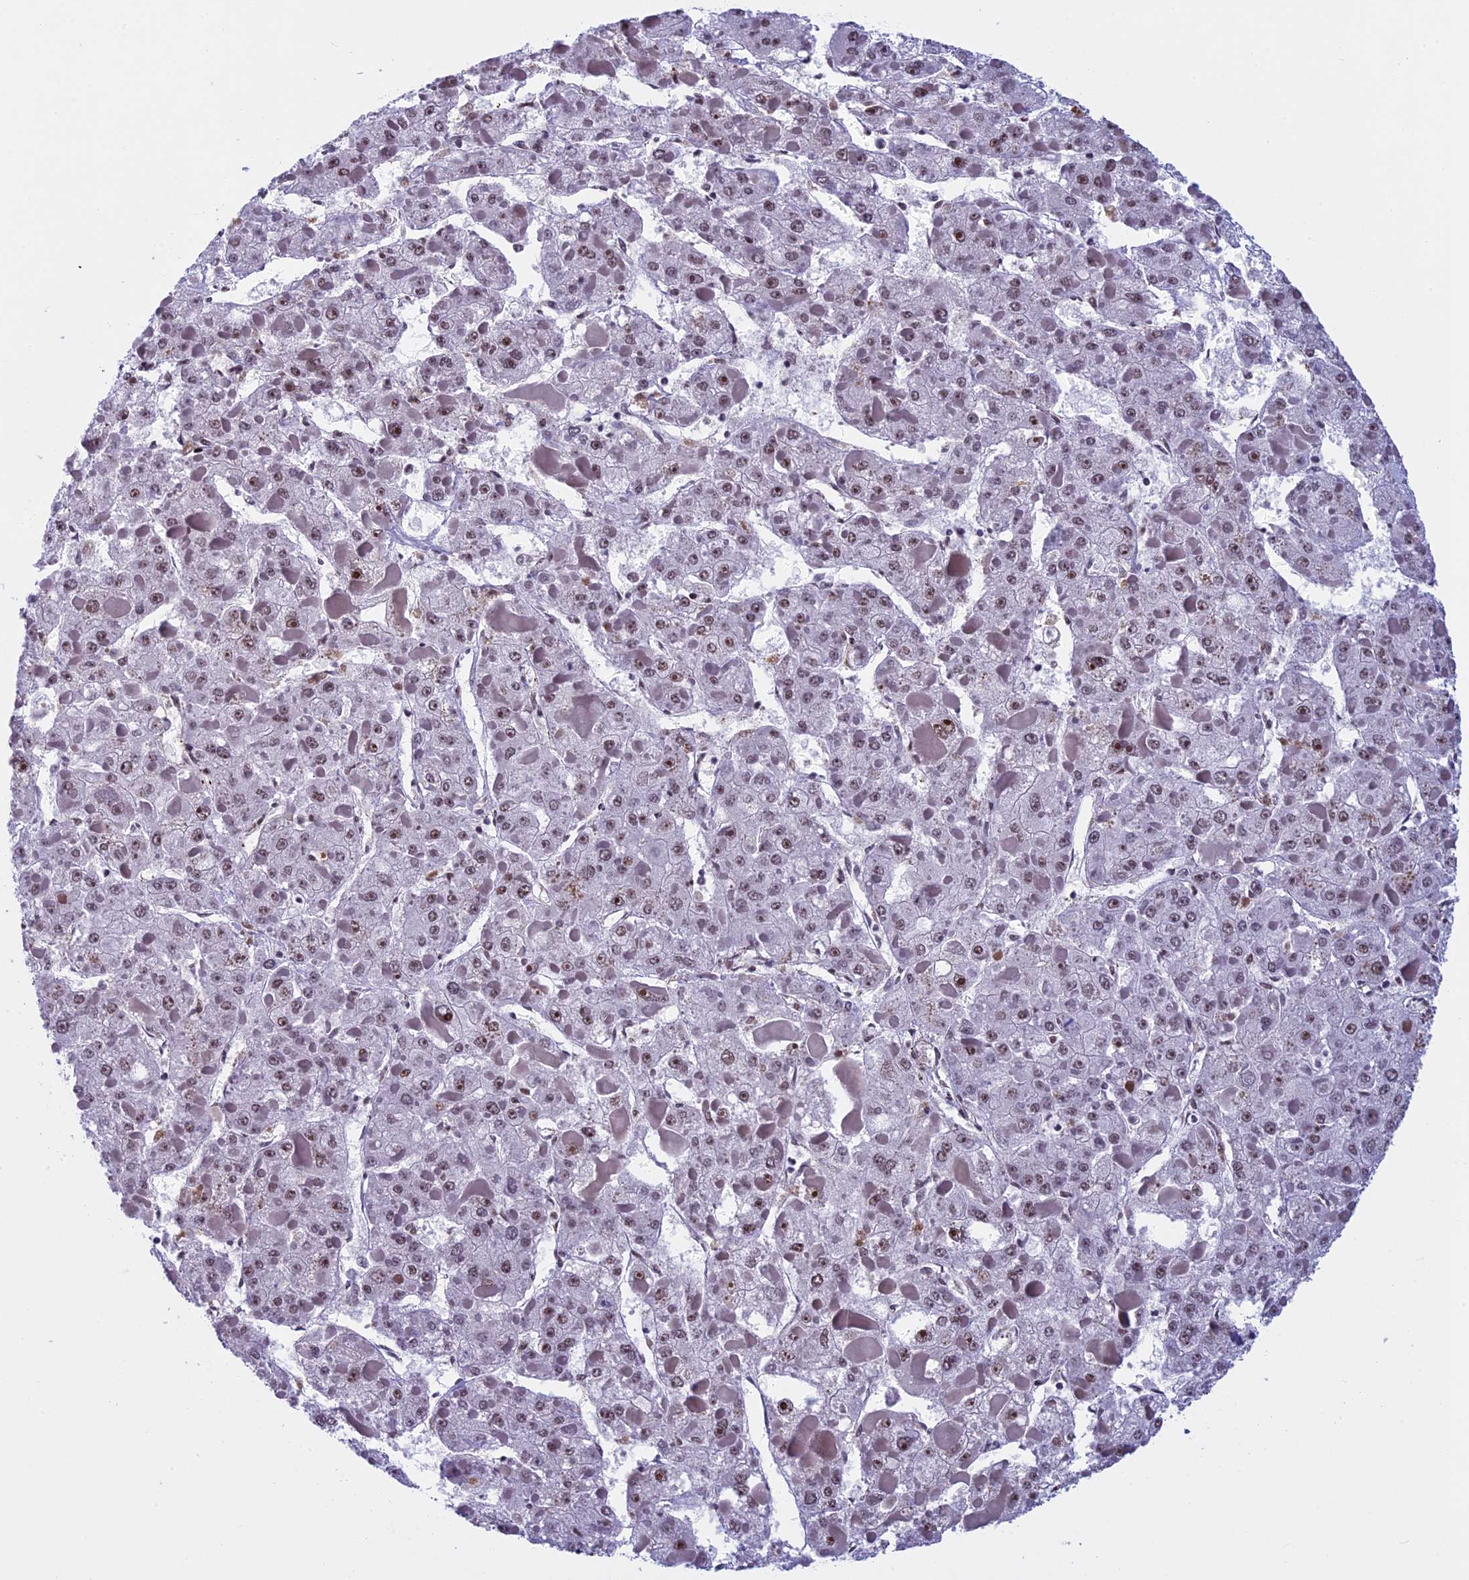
{"staining": {"intensity": "weak", "quantity": ">75%", "location": "nuclear"}, "tissue": "liver cancer", "cell_type": "Tumor cells", "image_type": "cancer", "snomed": [{"axis": "morphology", "description": "Carcinoma, Hepatocellular, NOS"}, {"axis": "topography", "description": "Liver"}], "caption": "A low amount of weak nuclear positivity is present in approximately >75% of tumor cells in hepatocellular carcinoma (liver) tissue. The protein of interest is shown in brown color, while the nuclei are stained blue.", "gene": "NIPBL", "patient": {"sex": "female", "age": 73}}